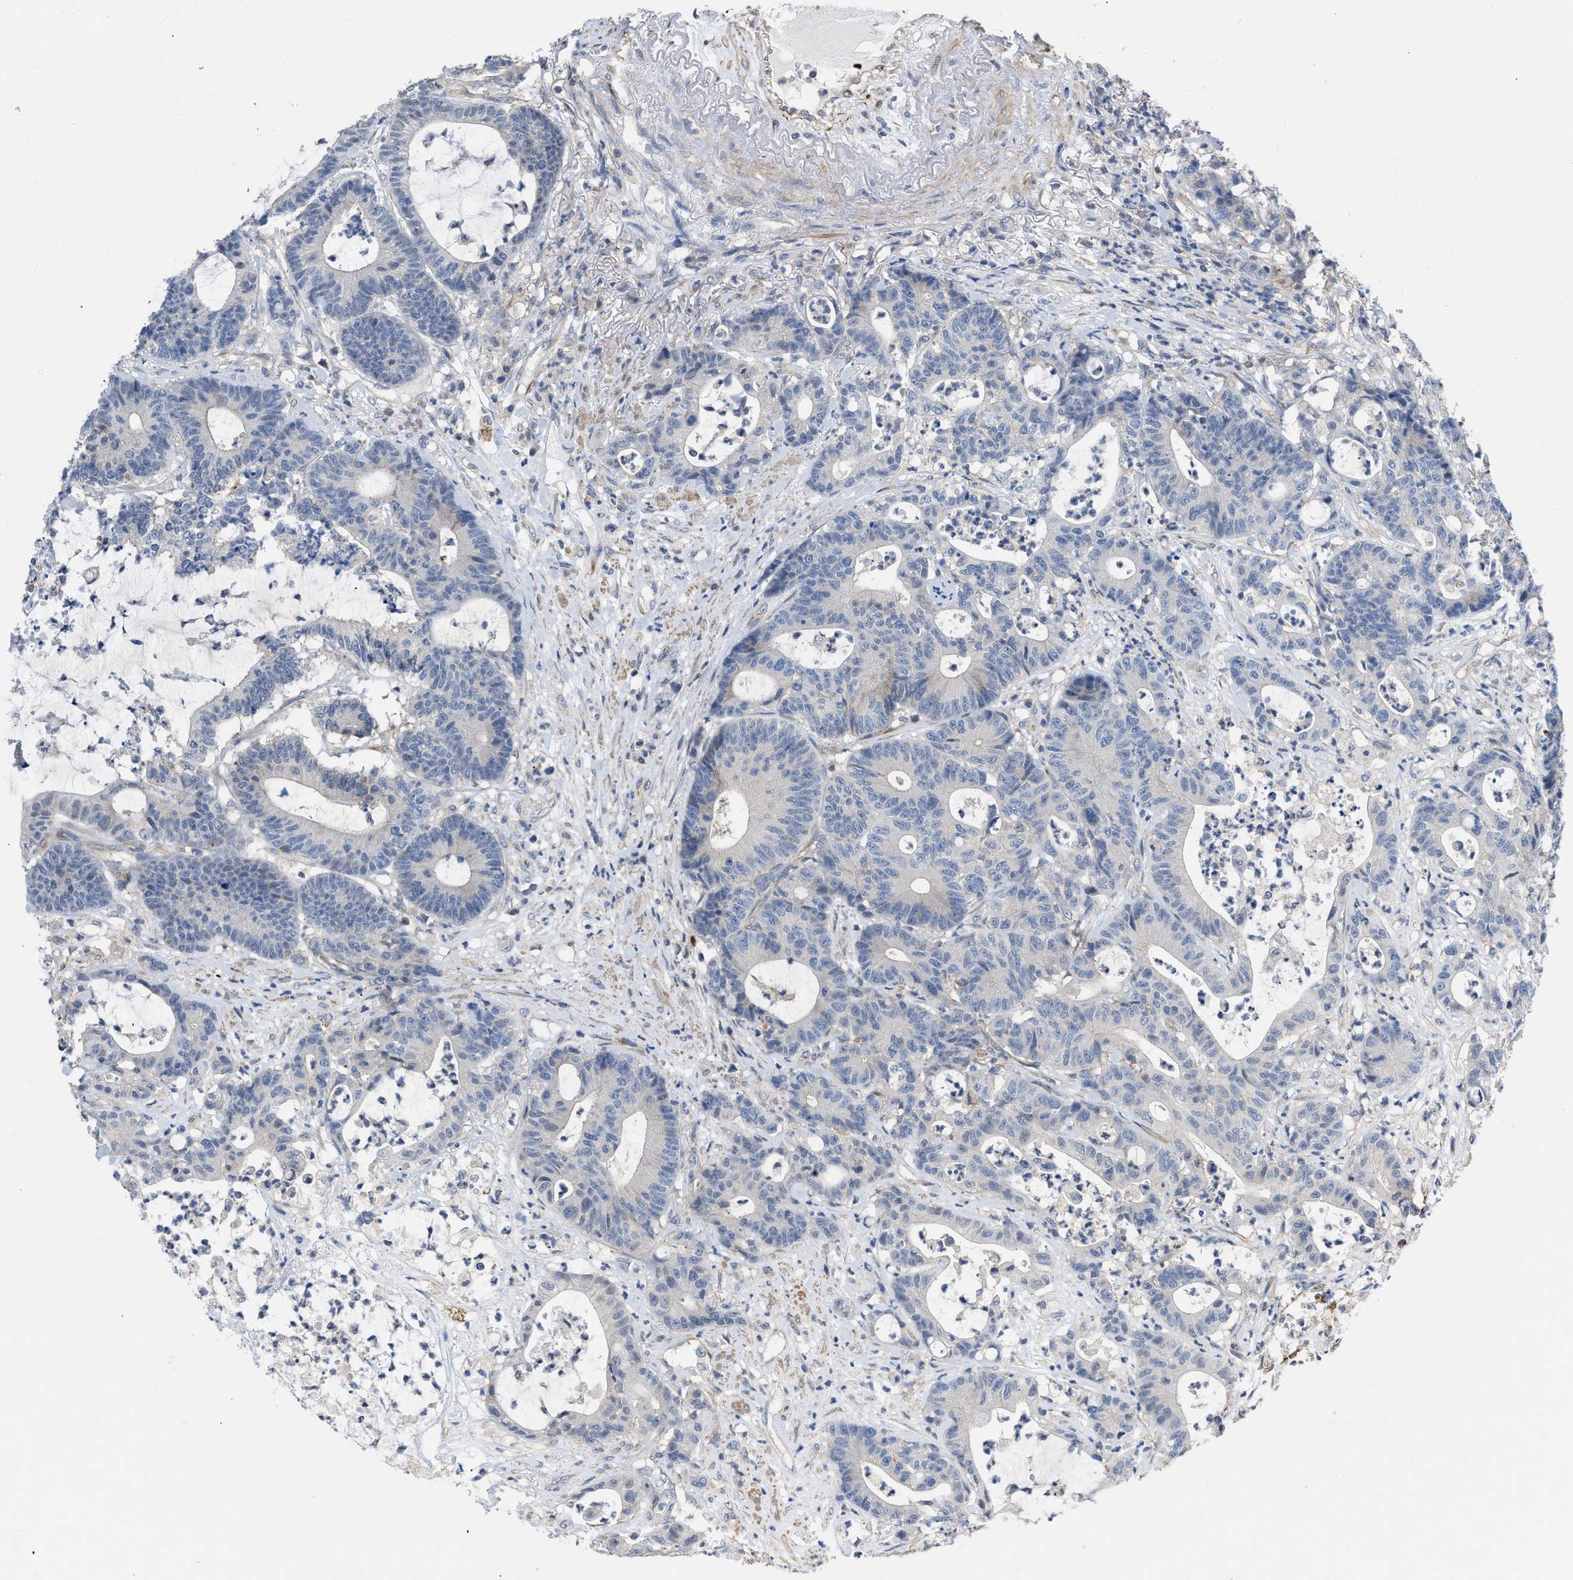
{"staining": {"intensity": "negative", "quantity": "none", "location": "none"}, "tissue": "colorectal cancer", "cell_type": "Tumor cells", "image_type": "cancer", "snomed": [{"axis": "morphology", "description": "Adenocarcinoma, NOS"}, {"axis": "topography", "description": "Colon"}], "caption": "Immunohistochemistry of human colorectal cancer displays no positivity in tumor cells.", "gene": "TMEM131", "patient": {"sex": "female", "age": 84}}